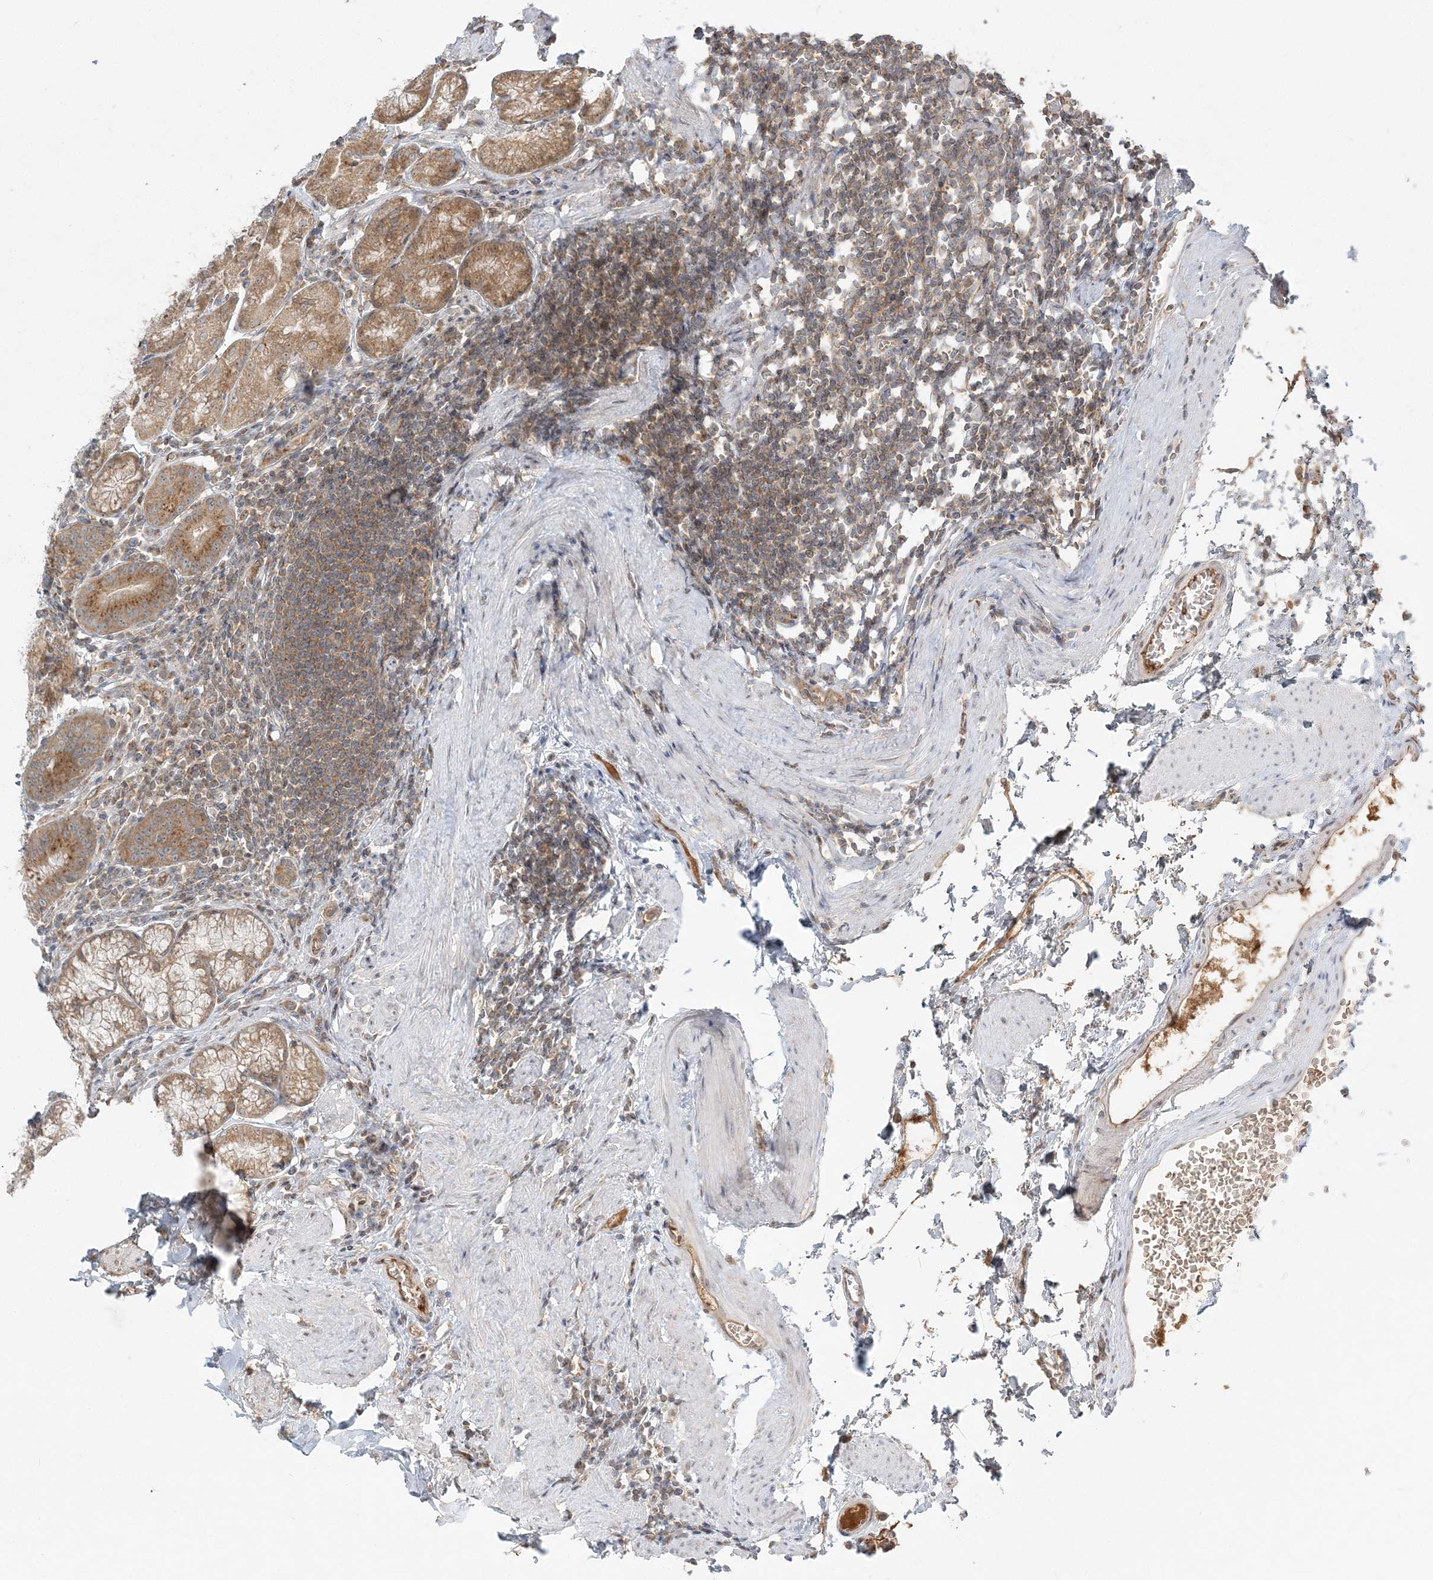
{"staining": {"intensity": "moderate", "quantity": ">75%", "location": "cytoplasmic/membranous"}, "tissue": "stomach", "cell_type": "Glandular cells", "image_type": "normal", "snomed": [{"axis": "morphology", "description": "Normal tissue, NOS"}, {"axis": "topography", "description": "Stomach"}], "caption": "Glandular cells exhibit moderate cytoplasmic/membranous positivity in approximately >75% of cells in normal stomach. (brown staining indicates protein expression, while blue staining denotes nuclei).", "gene": "AP1AR", "patient": {"sex": "male", "age": 55}}